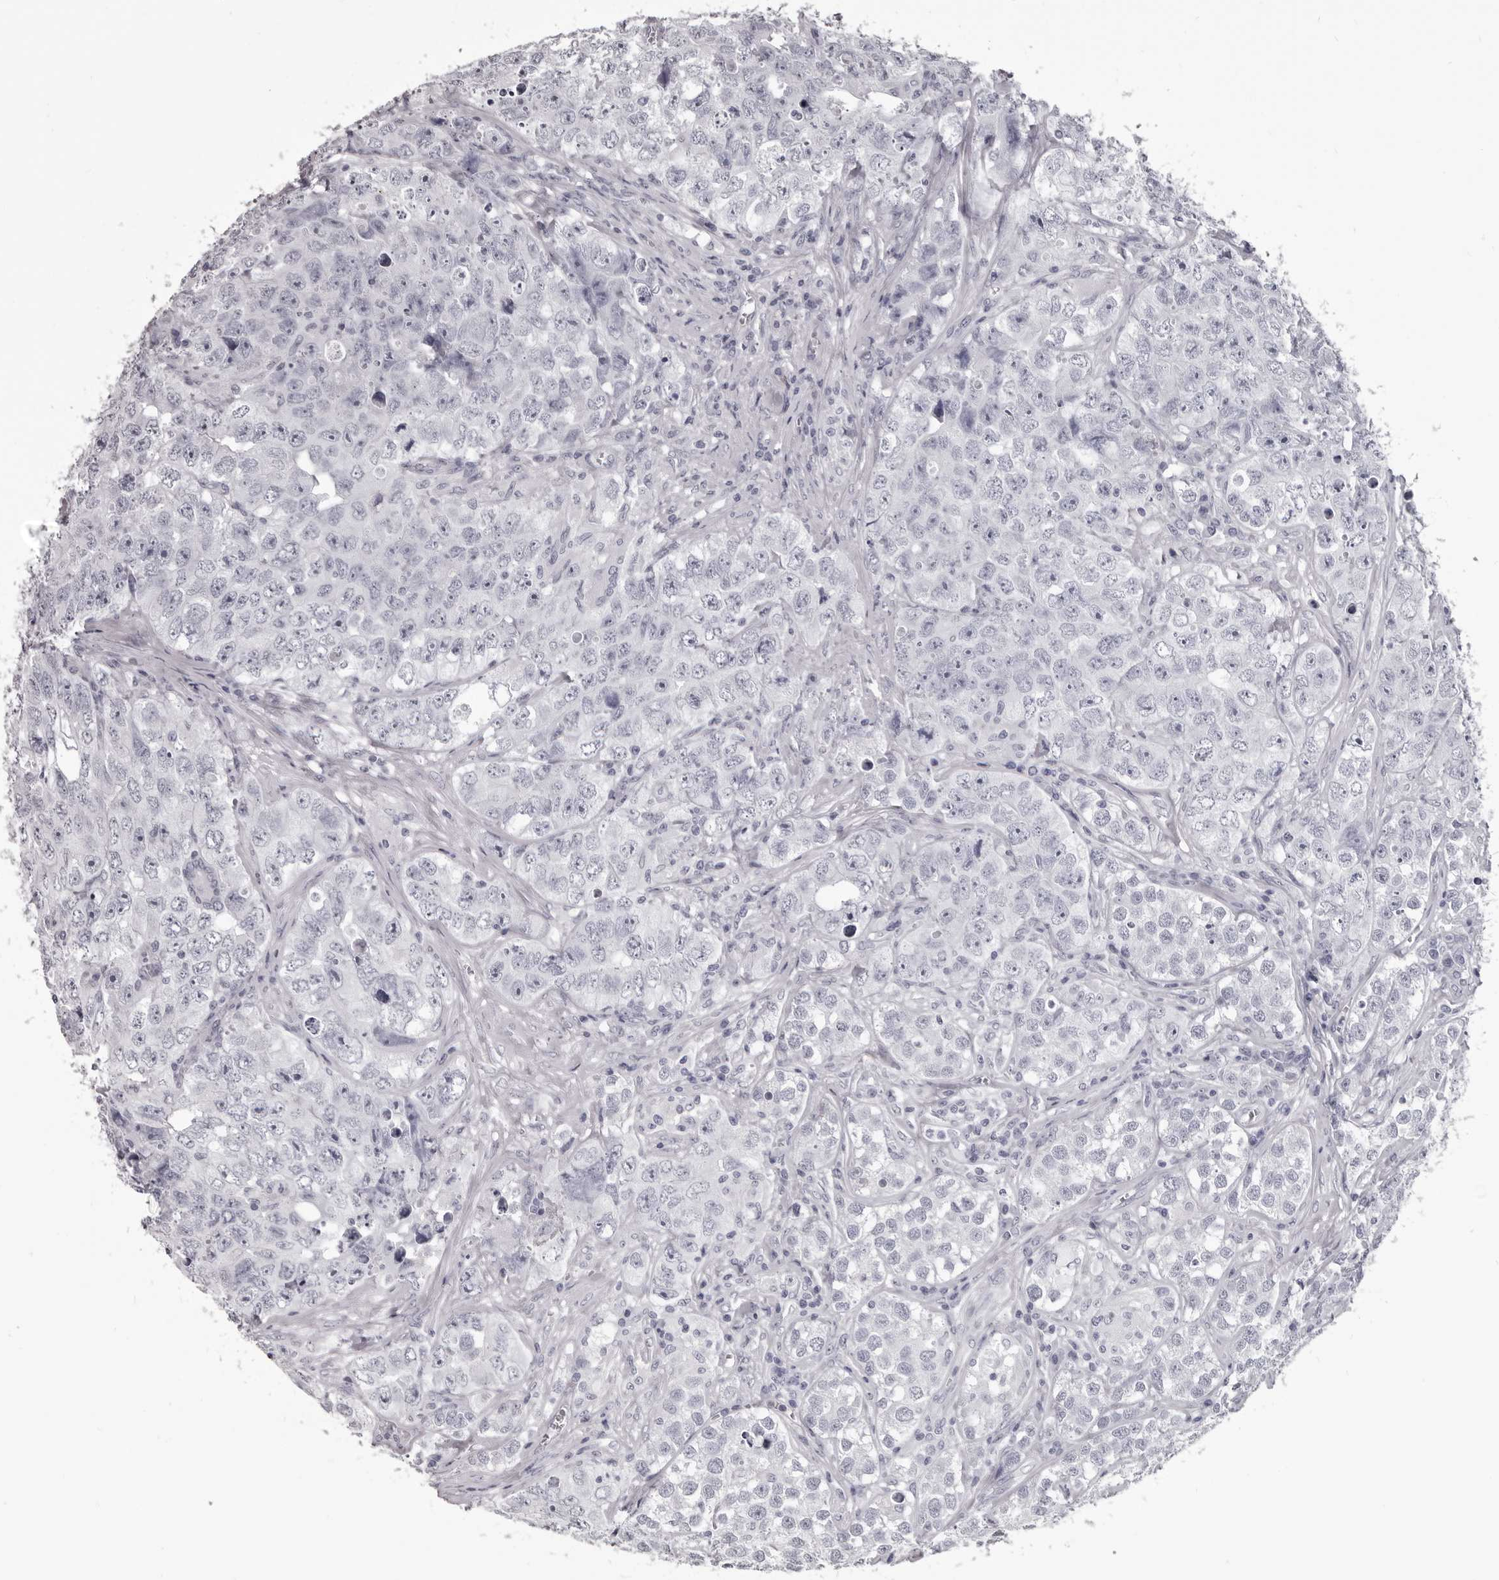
{"staining": {"intensity": "negative", "quantity": "none", "location": "none"}, "tissue": "testis cancer", "cell_type": "Tumor cells", "image_type": "cancer", "snomed": [{"axis": "morphology", "description": "Seminoma, NOS"}, {"axis": "morphology", "description": "Carcinoma, Embryonal, NOS"}, {"axis": "topography", "description": "Testis"}], "caption": "Image shows no protein expression in tumor cells of testis seminoma tissue.", "gene": "GZMH", "patient": {"sex": "male", "age": 43}}